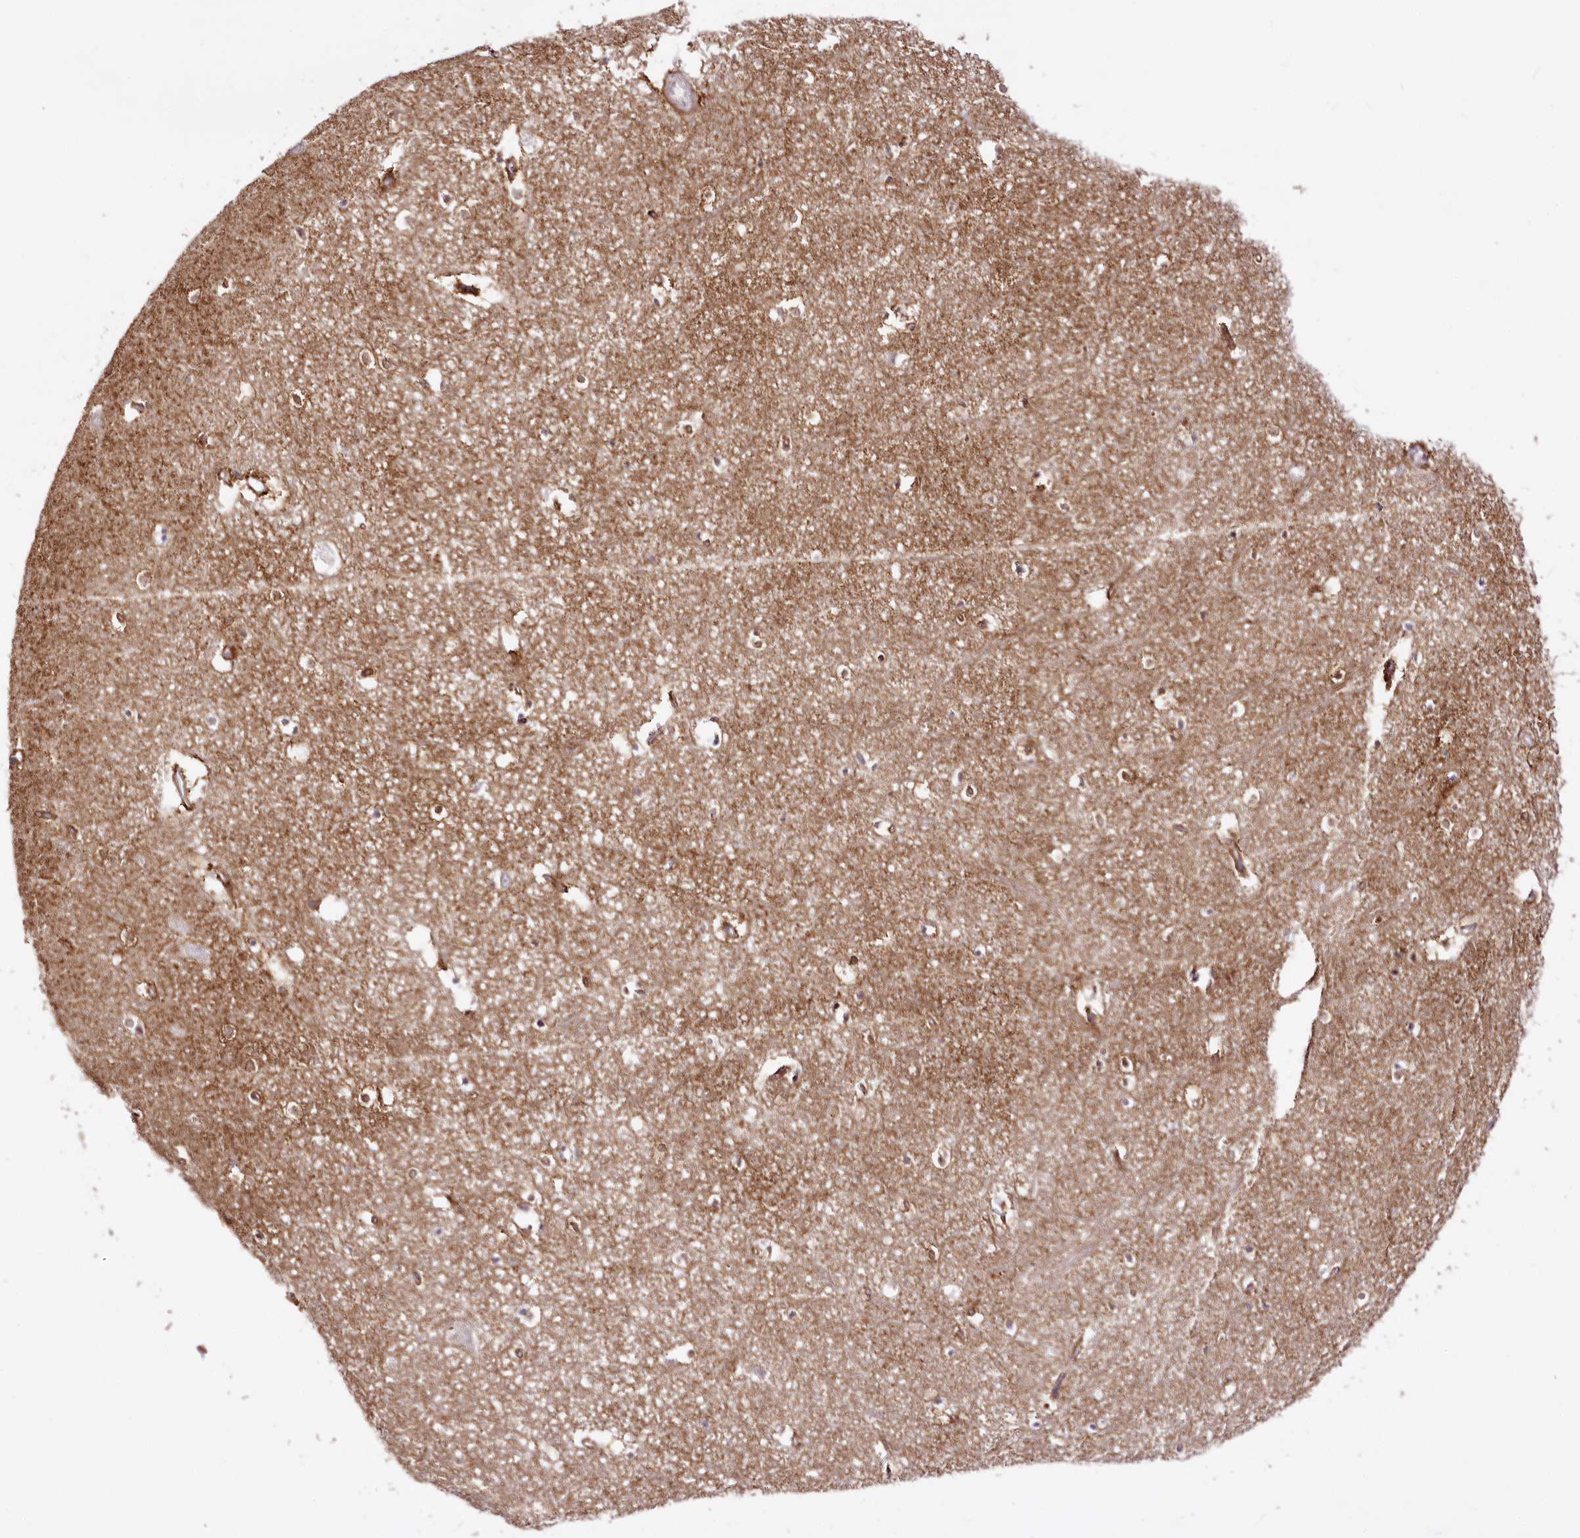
{"staining": {"intensity": "negative", "quantity": "none", "location": "none"}, "tissue": "hippocampus", "cell_type": "Glial cells", "image_type": "normal", "snomed": [{"axis": "morphology", "description": "Normal tissue, NOS"}, {"axis": "topography", "description": "Hippocampus"}], "caption": "Normal hippocampus was stained to show a protein in brown. There is no significant positivity in glial cells. (Brightfield microscopy of DAB immunohistochemistry at high magnification).", "gene": "ZNF226", "patient": {"sex": "female", "age": 64}}